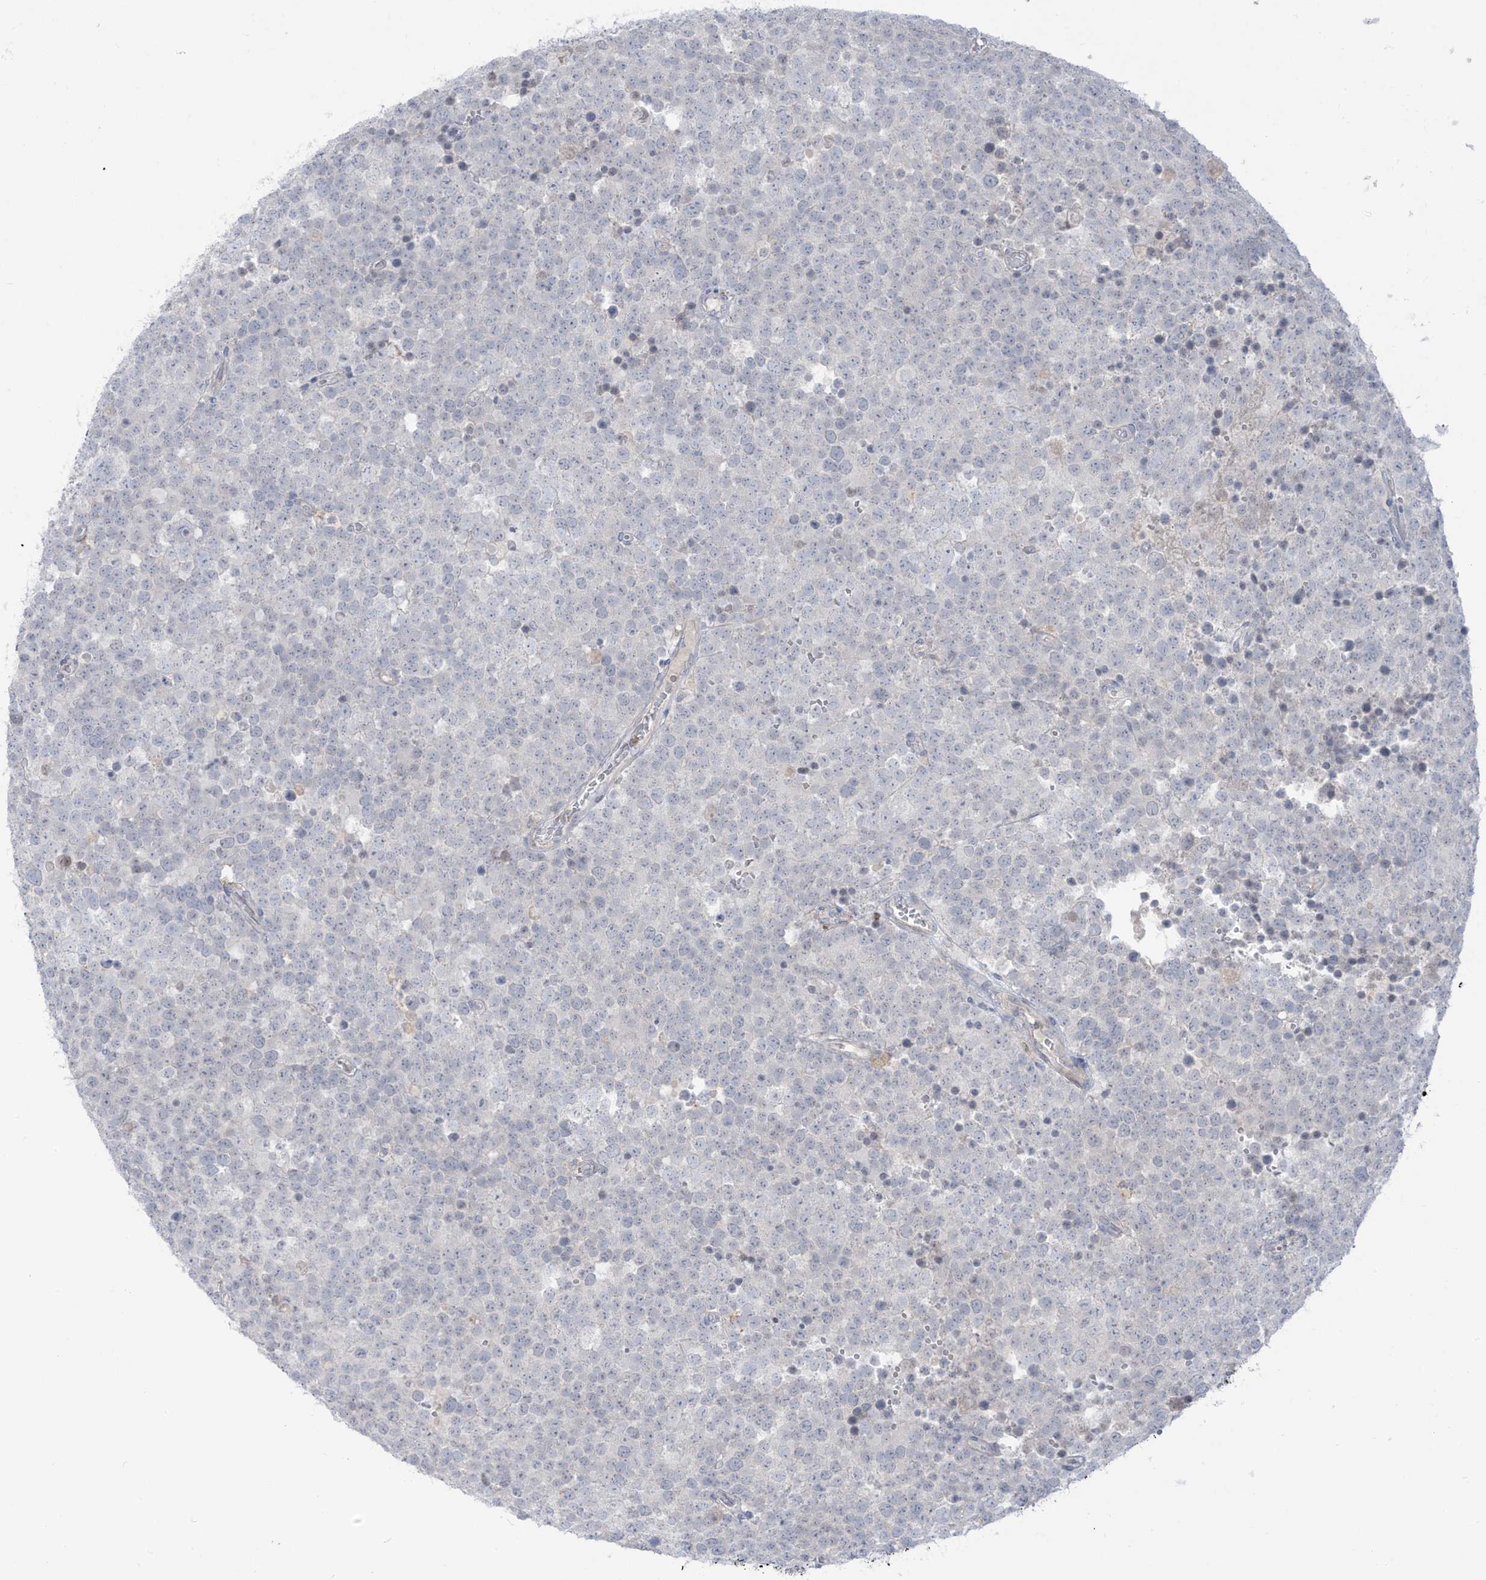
{"staining": {"intensity": "negative", "quantity": "none", "location": "none"}, "tissue": "testis cancer", "cell_type": "Tumor cells", "image_type": "cancer", "snomed": [{"axis": "morphology", "description": "Seminoma, NOS"}, {"axis": "topography", "description": "Testis"}], "caption": "High power microscopy photomicrograph of an immunohistochemistry (IHC) micrograph of seminoma (testis), revealing no significant positivity in tumor cells.", "gene": "NOTO", "patient": {"sex": "male", "age": 71}}